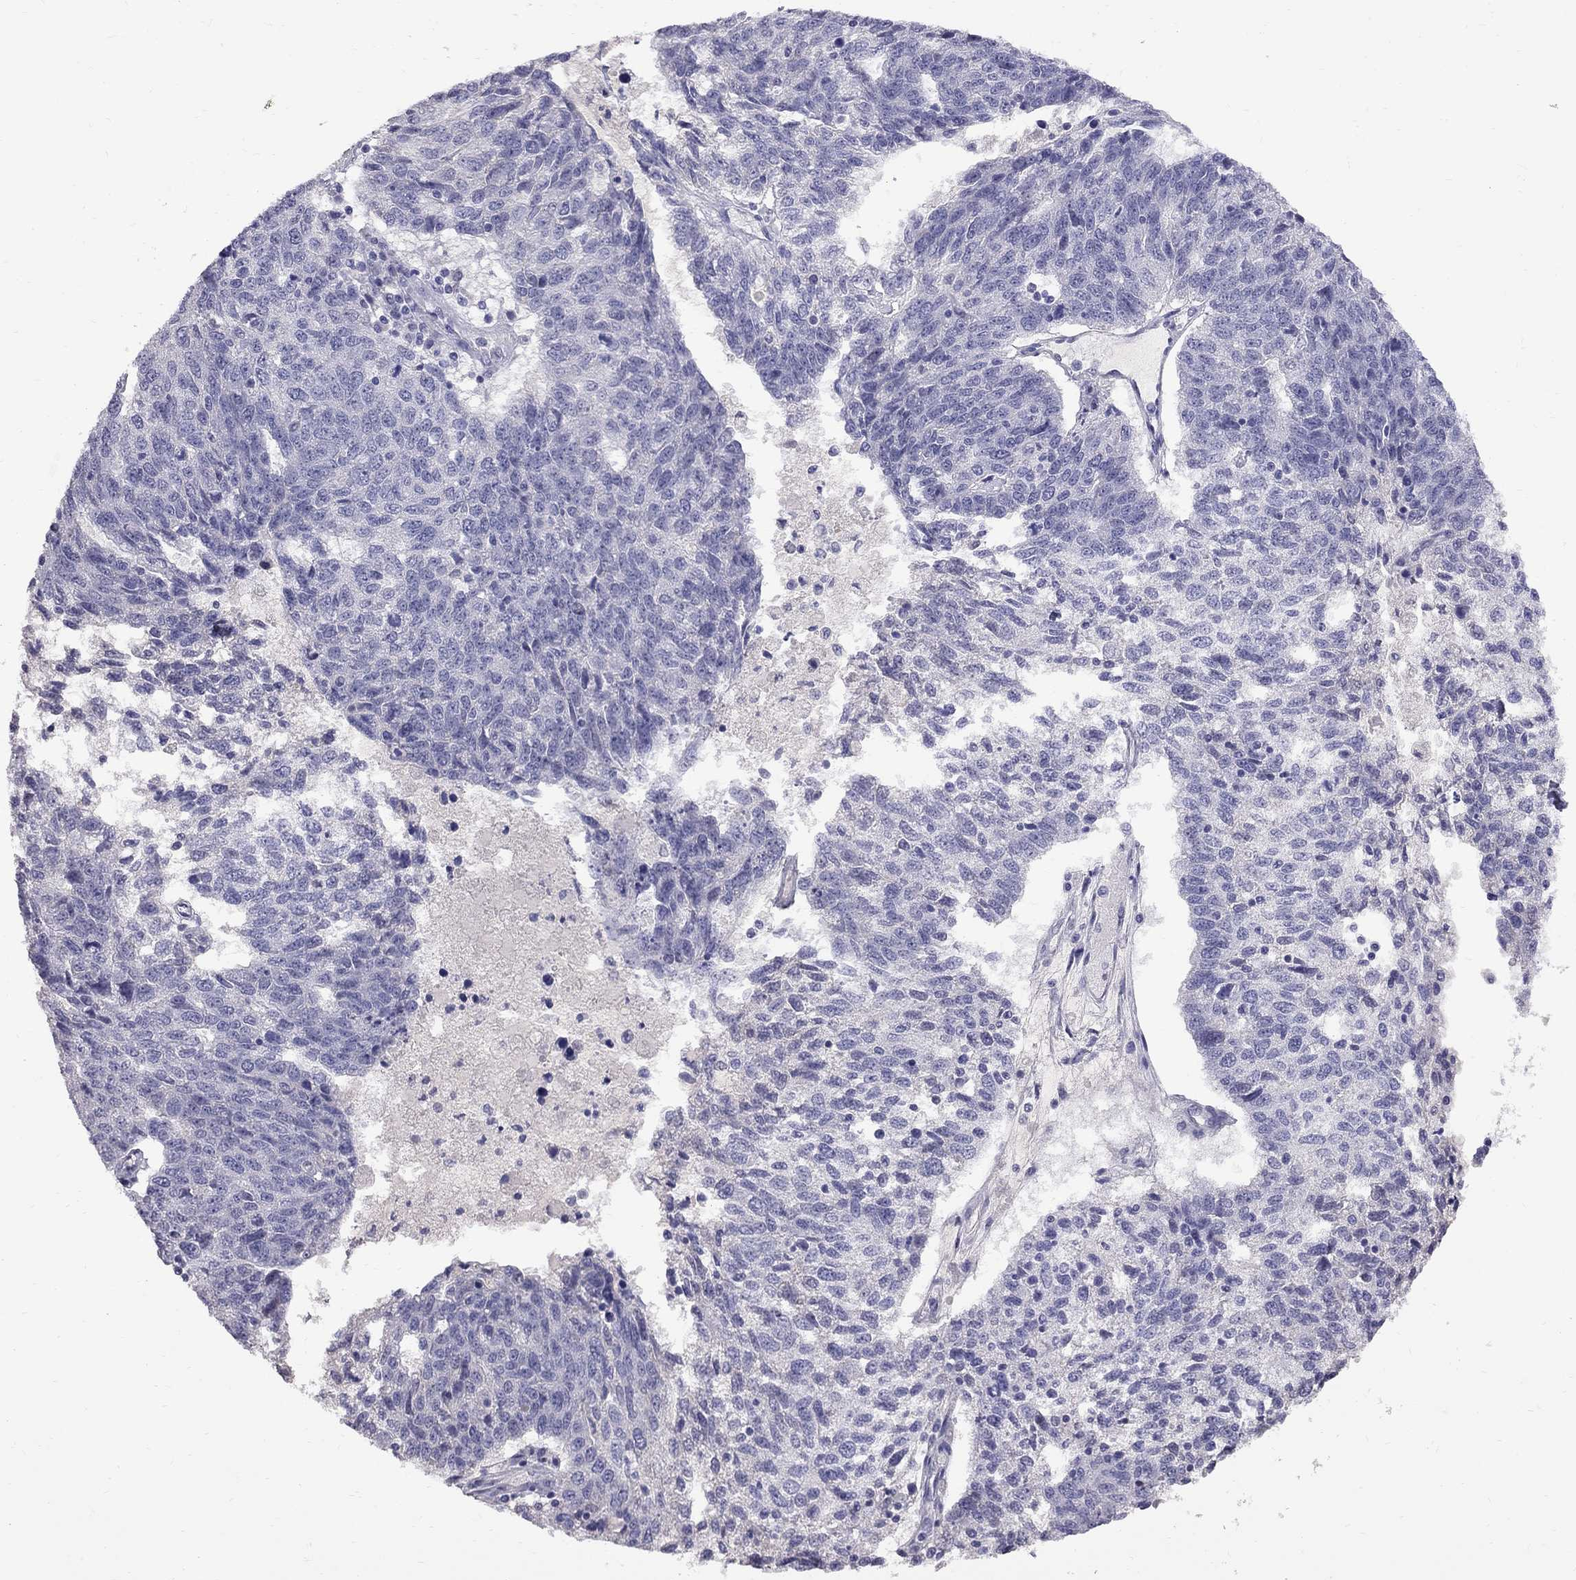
{"staining": {"intensity": "negative", "quantity": "none", "location": "none"}, "tissue": "ovarian cancer", "cell_type": "Tumor cells", "image_type": "cancer", "snomed": [{"axis": "morphology", "description": "Cystadenocarcinoma, serous, NOS"}, {"axis": "topography", "description": "Ovary"}], "caption": "Micrograph shows no protein positivity in tumor cells of ovarian cancer (serous cystadenocarcinoma) tissue.", "gene": "CFAP91", "patient": {"sex": "female", "age": 71}}